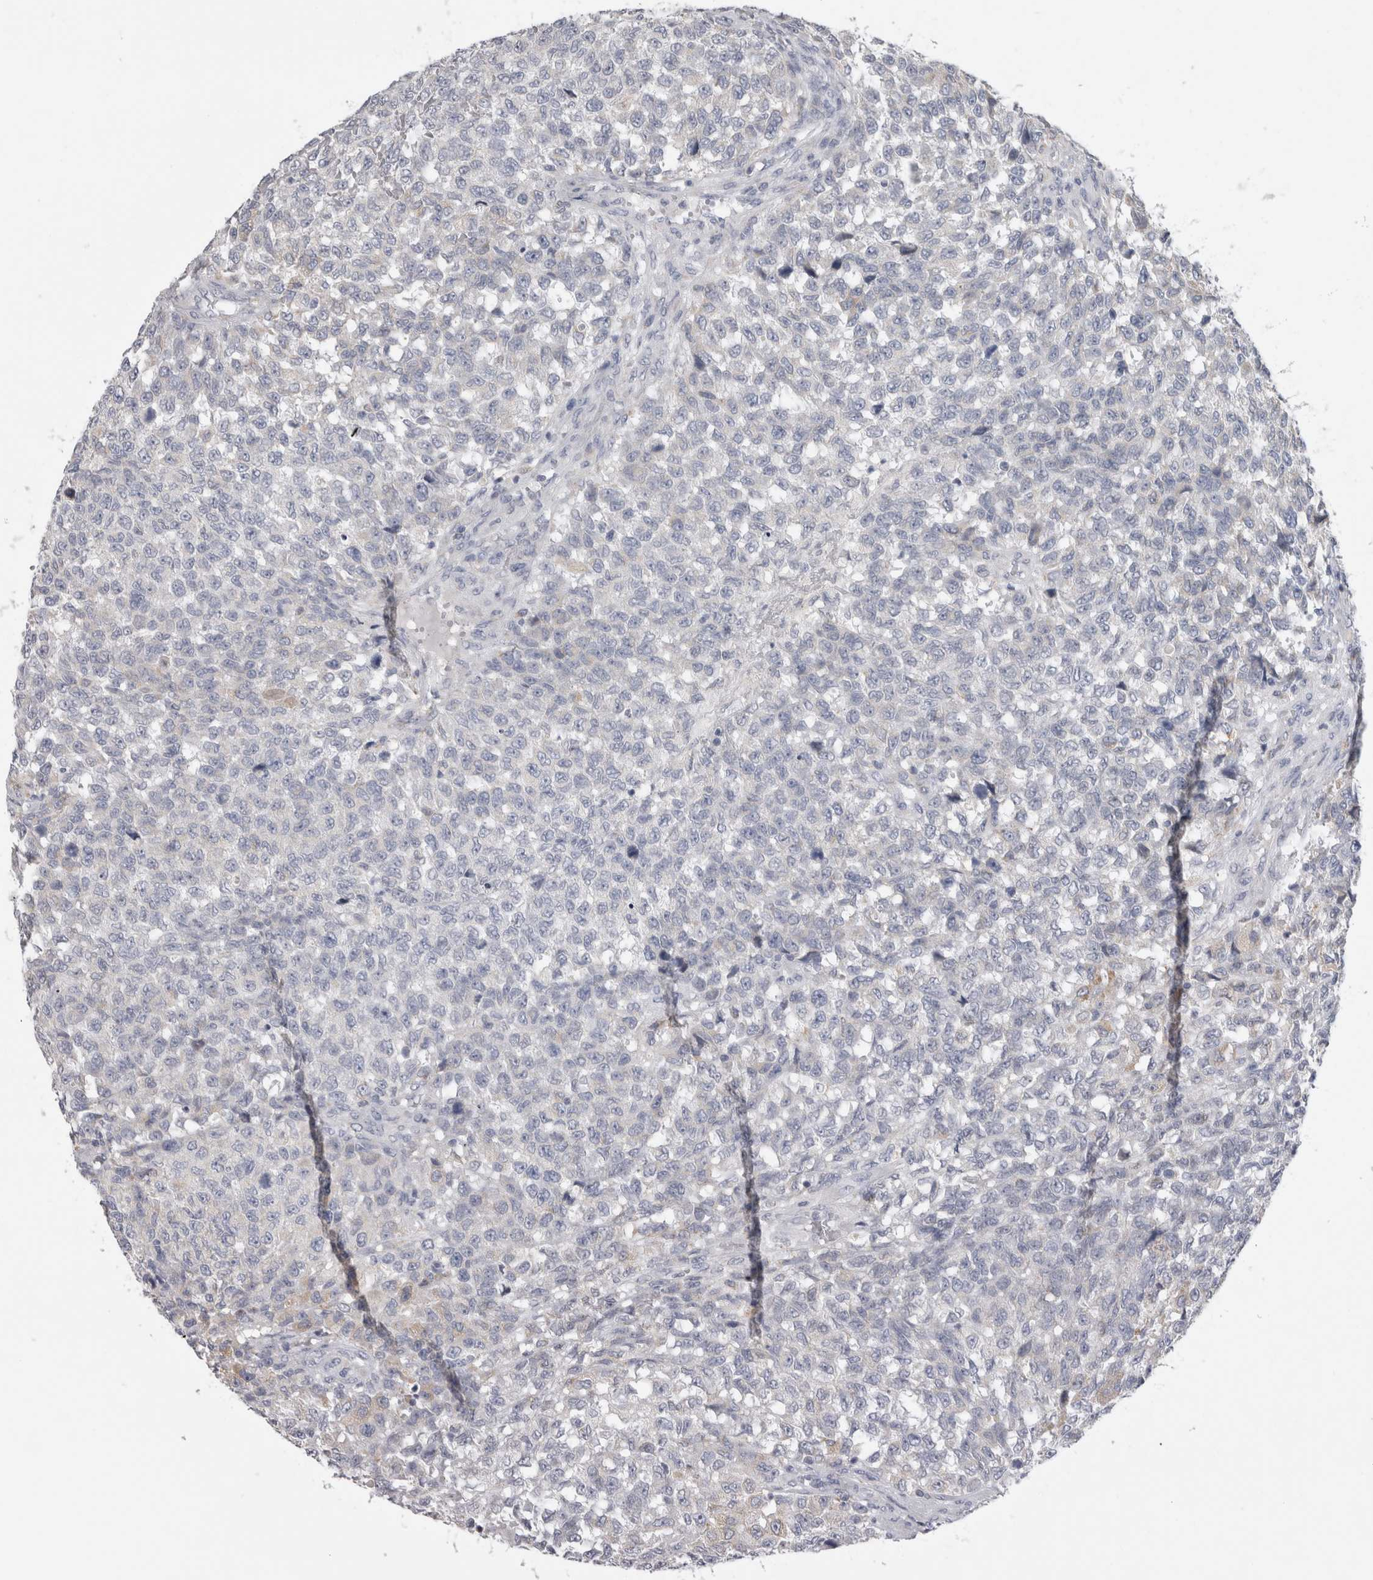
{"staining": {"intensity": "negative", "quantity": "none", "location": "none"}, "tissue": "testis cancer", "cell_type": "Tumor cells", "image_type": "cancer", "snomed": [{"axis": "morphology", "description": "Seminoma, NOS"}, {"axis": "topography", "description": "Testis"}], "caption": "Seminoma (testis) was stained to show a protein in brown. There is no significant expression in tumor cells. The staining is performed using DAB brown chromogen with nuclei counter-stained in using hematoxylin.", "gene": "DHRS4", "patient": {"sex": "male", "age": 59}}